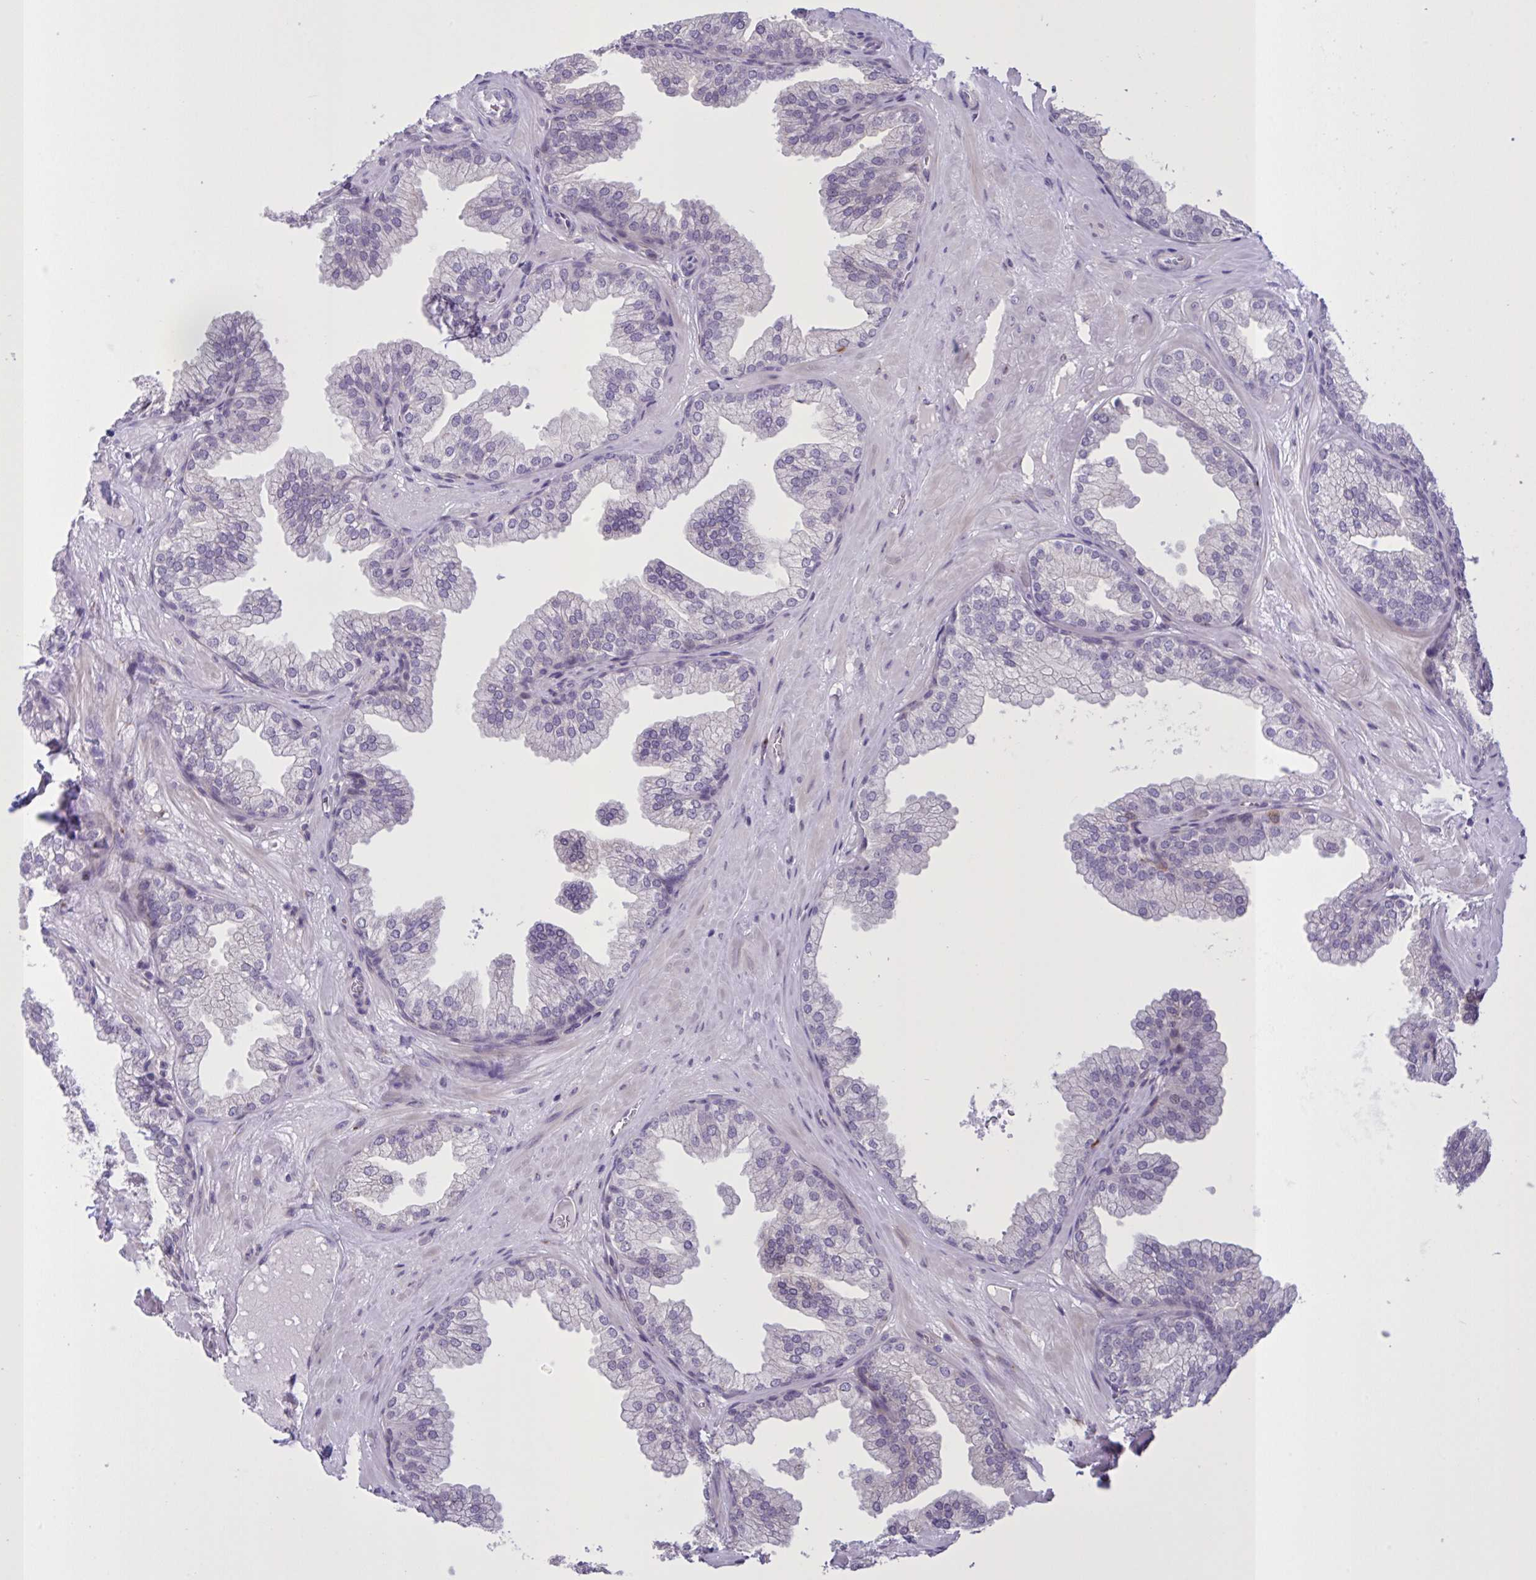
{"staining": {"intensity": "negative", "quantity": "none", "location": "none"}, "tissue": "prostate", "cell_type": "Glandular cells", "image_type": "normal", "snomed": [{"axis": "morphology", "description": "Normal tissue, NOS"}, {"axis": "topography", "description": "Prostate"}], "caption": "Histopathology image shows no significant protein expression in glandular cells of benign prostate. (DAB IHC with hematoxylin counter stain).", "gene": "MRGPRX2", "patient": {"sex": "male", "age": 37}}